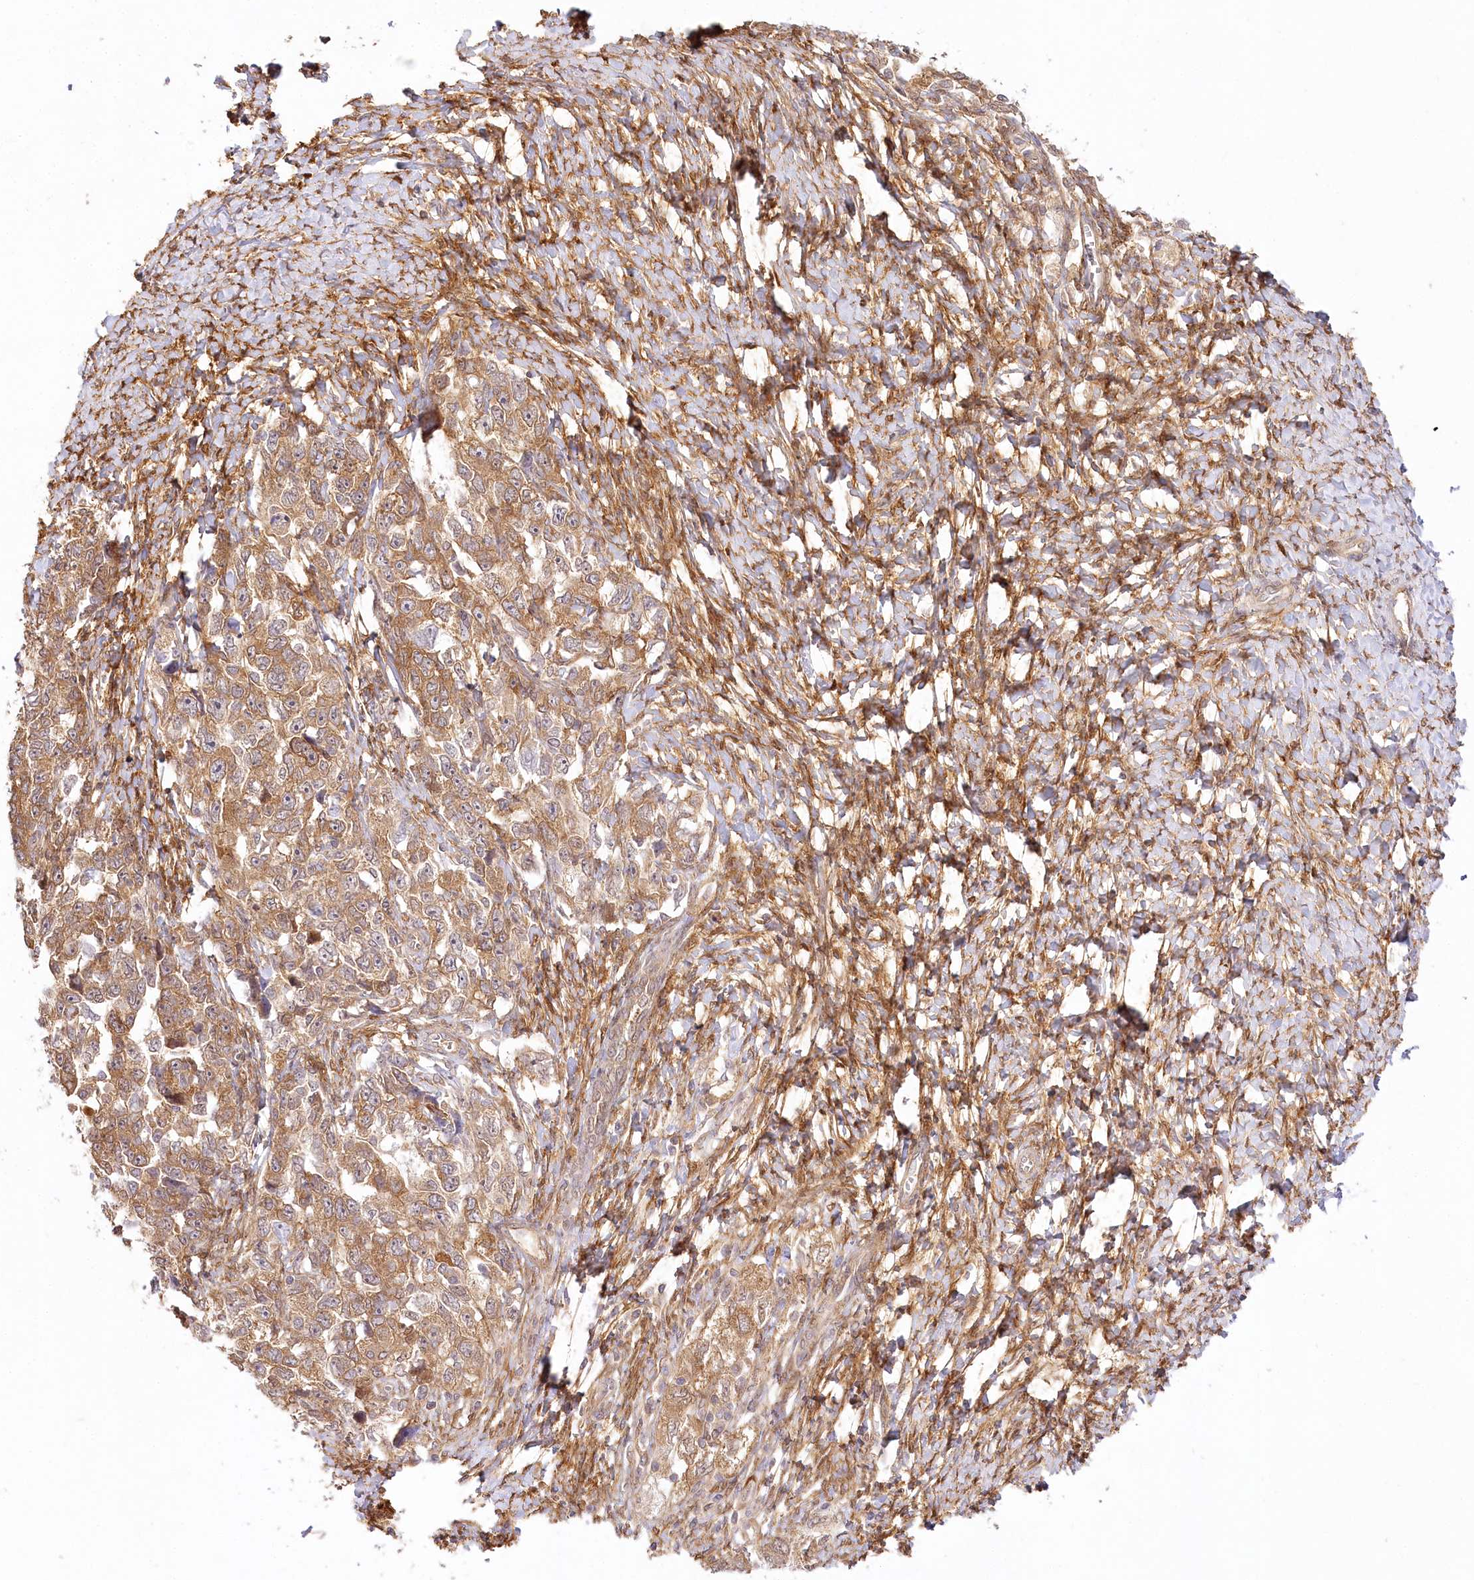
{"staining": {"intensity": "moderate", "quantity": ">75%", "location": "cytoplasmic/membranous"}, "tissue": "ovarian cancer", "cell_type": "Tumor cells", "image_type": "cancer", "snomed": [{"axis": "morphology", "description": "Carcinoma, NOS"}, {"axis": "morphology", "description": "Cystadenocarcinoma, serous, NOS"}, {"axis": "topography", "description": "Ovary"}], "caption": "Immunohistochemical staining of human ovarian cancer reveals medium levels of moderate cytoplasmic/membranous expression in about >75% of tumor cells.", "gene": "INPP4B", "patient": {"sex": "female", "age": 69}}